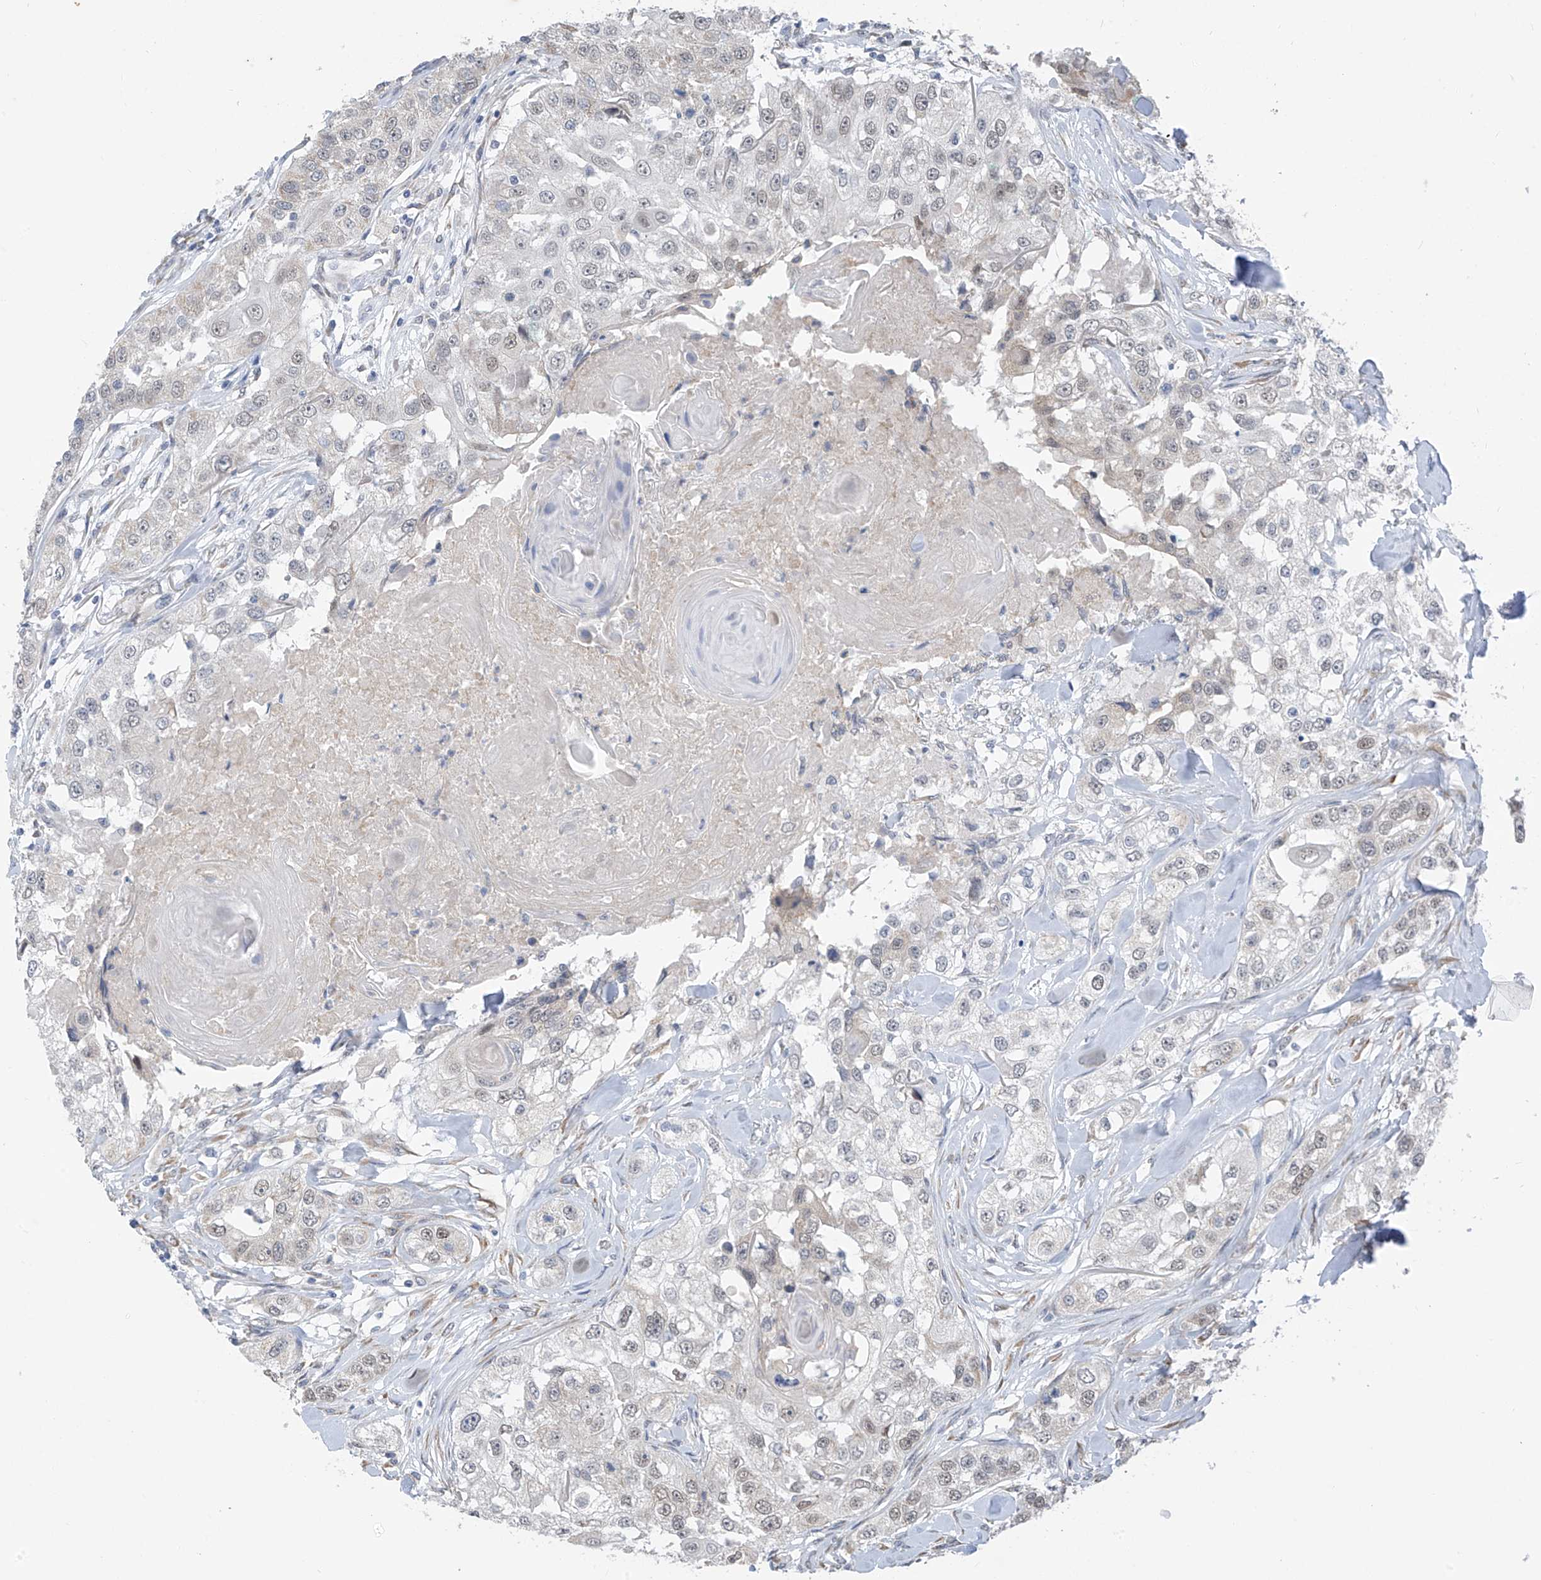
{"staining": {"intensity": "weak", "quantity": "<25%", "location": "nuclear"}, "tissue": "head and neck cancer", "cell_type": "Tumor cells", "image_type": "cancer", "snomed": [{"axis": "morphology", "description": "Normal tissue, NOS"}, {"axis": "morphology", "description": "Squamous cell carcinoma, NOS"}, {"axis": "topography", "description": "Skeletal muscle"}, {"axis": "topography", "description": "Head-Neck"}], "caption": "IHC micrograph of neoplastic tissue: squamous cell carcinoma (head and neck) stained with DAB demonstrates no significant protein staining in tumor cells.", "gene": "CYP4V2", "patient": {"sex": "male", "age": 51}}